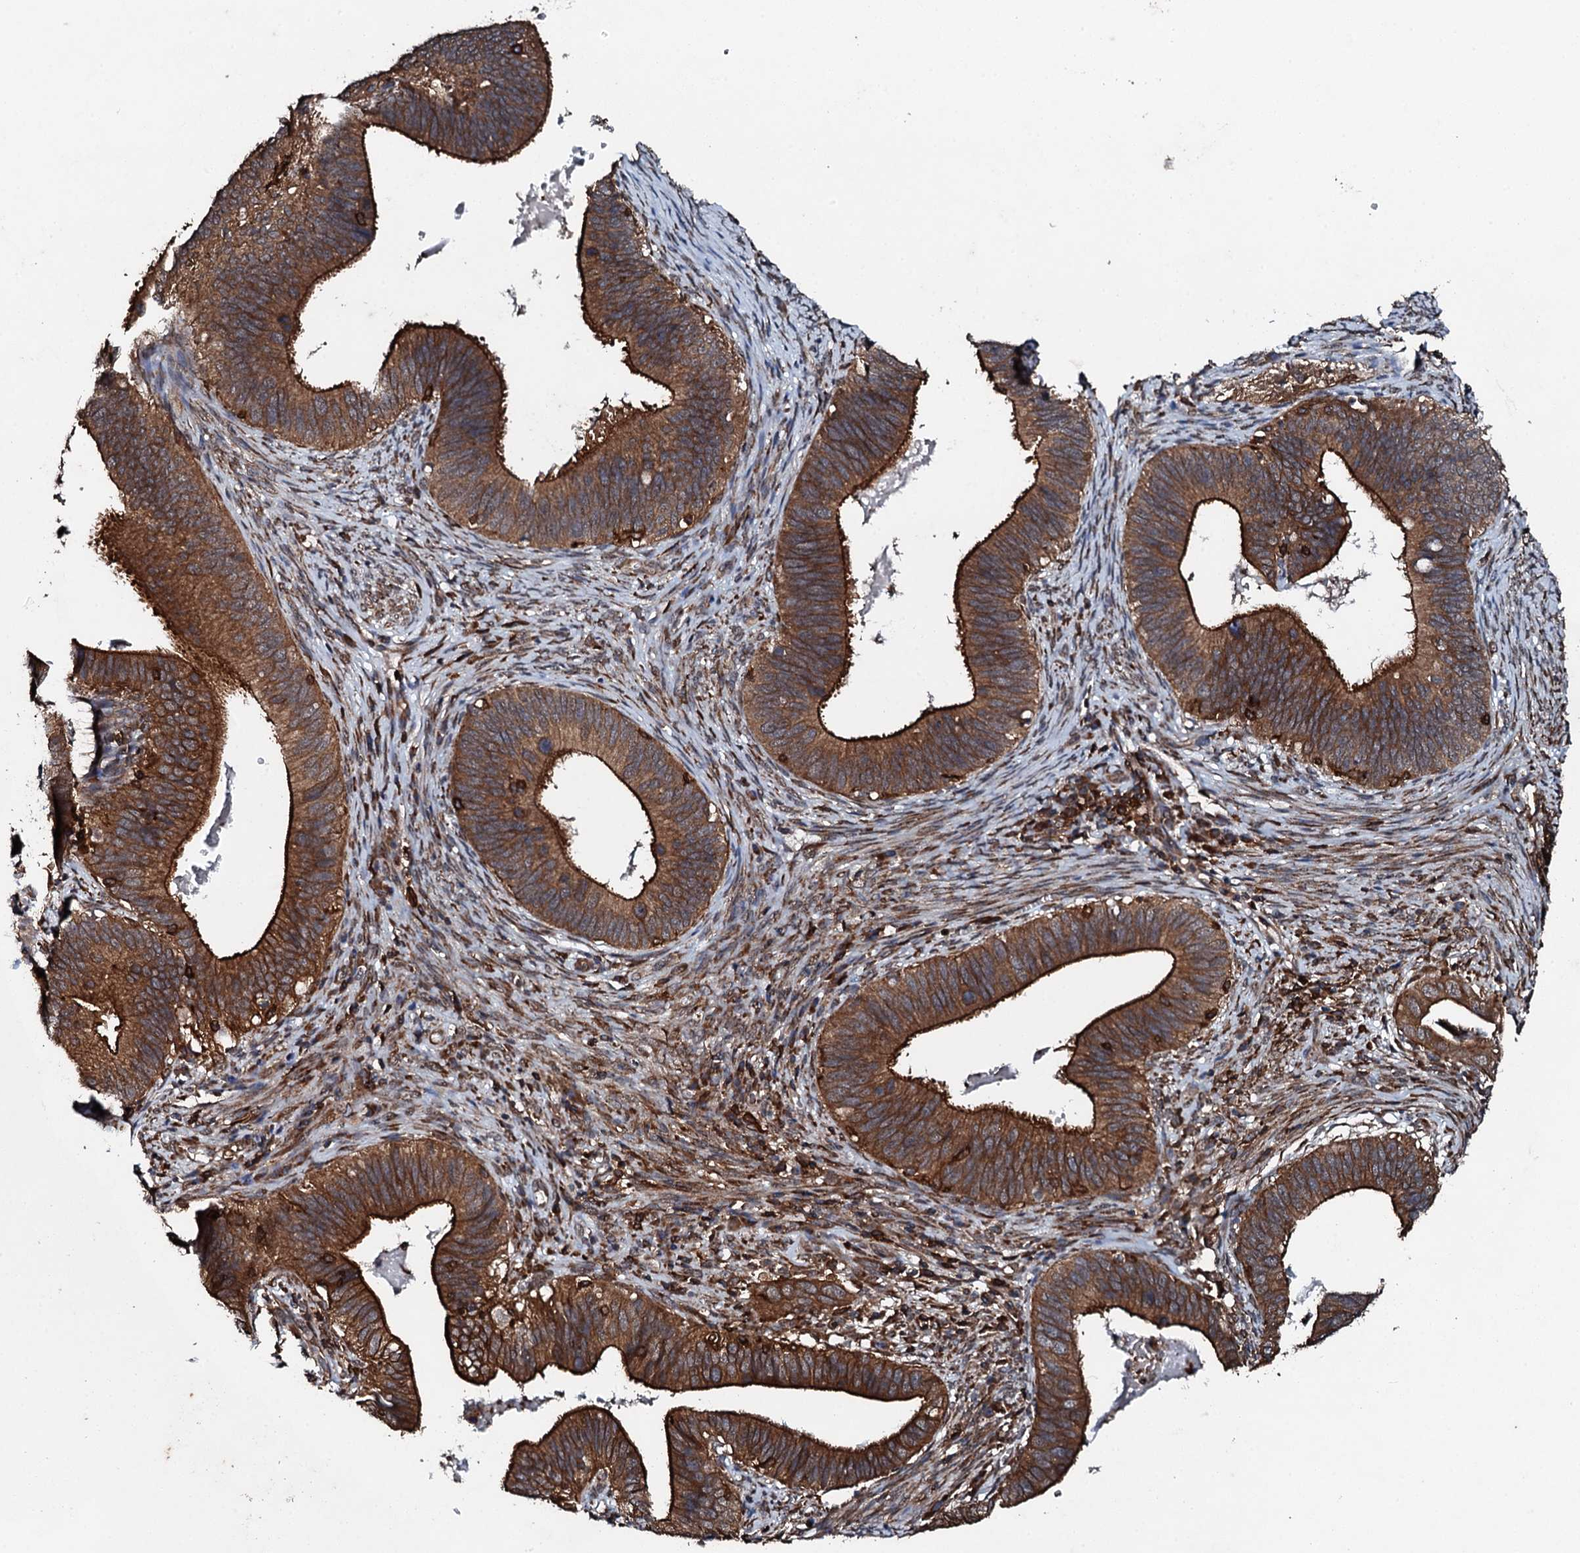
{"staining": {"intensity": "strong", "quantity": ">75%", "location": "cytoplasmic/membranous"}, "tissue": "cervical cancer", "cell_type": "Tumor cells", "image_type": "cancer", "snomed": [{"axis": "morphology", "description": "Adenocarcinoma, NOS"}, {"axis": "topography", "description": "Cervix"}], "caption": "Adenocarcinoma (cervical) stained with a brown dye exhibits strong cytoplasmic/membranous positive positivity in approximately >75% of tumor cells.", "gene": "EDC4", "patient": {"sex": "female", "age": 42}}